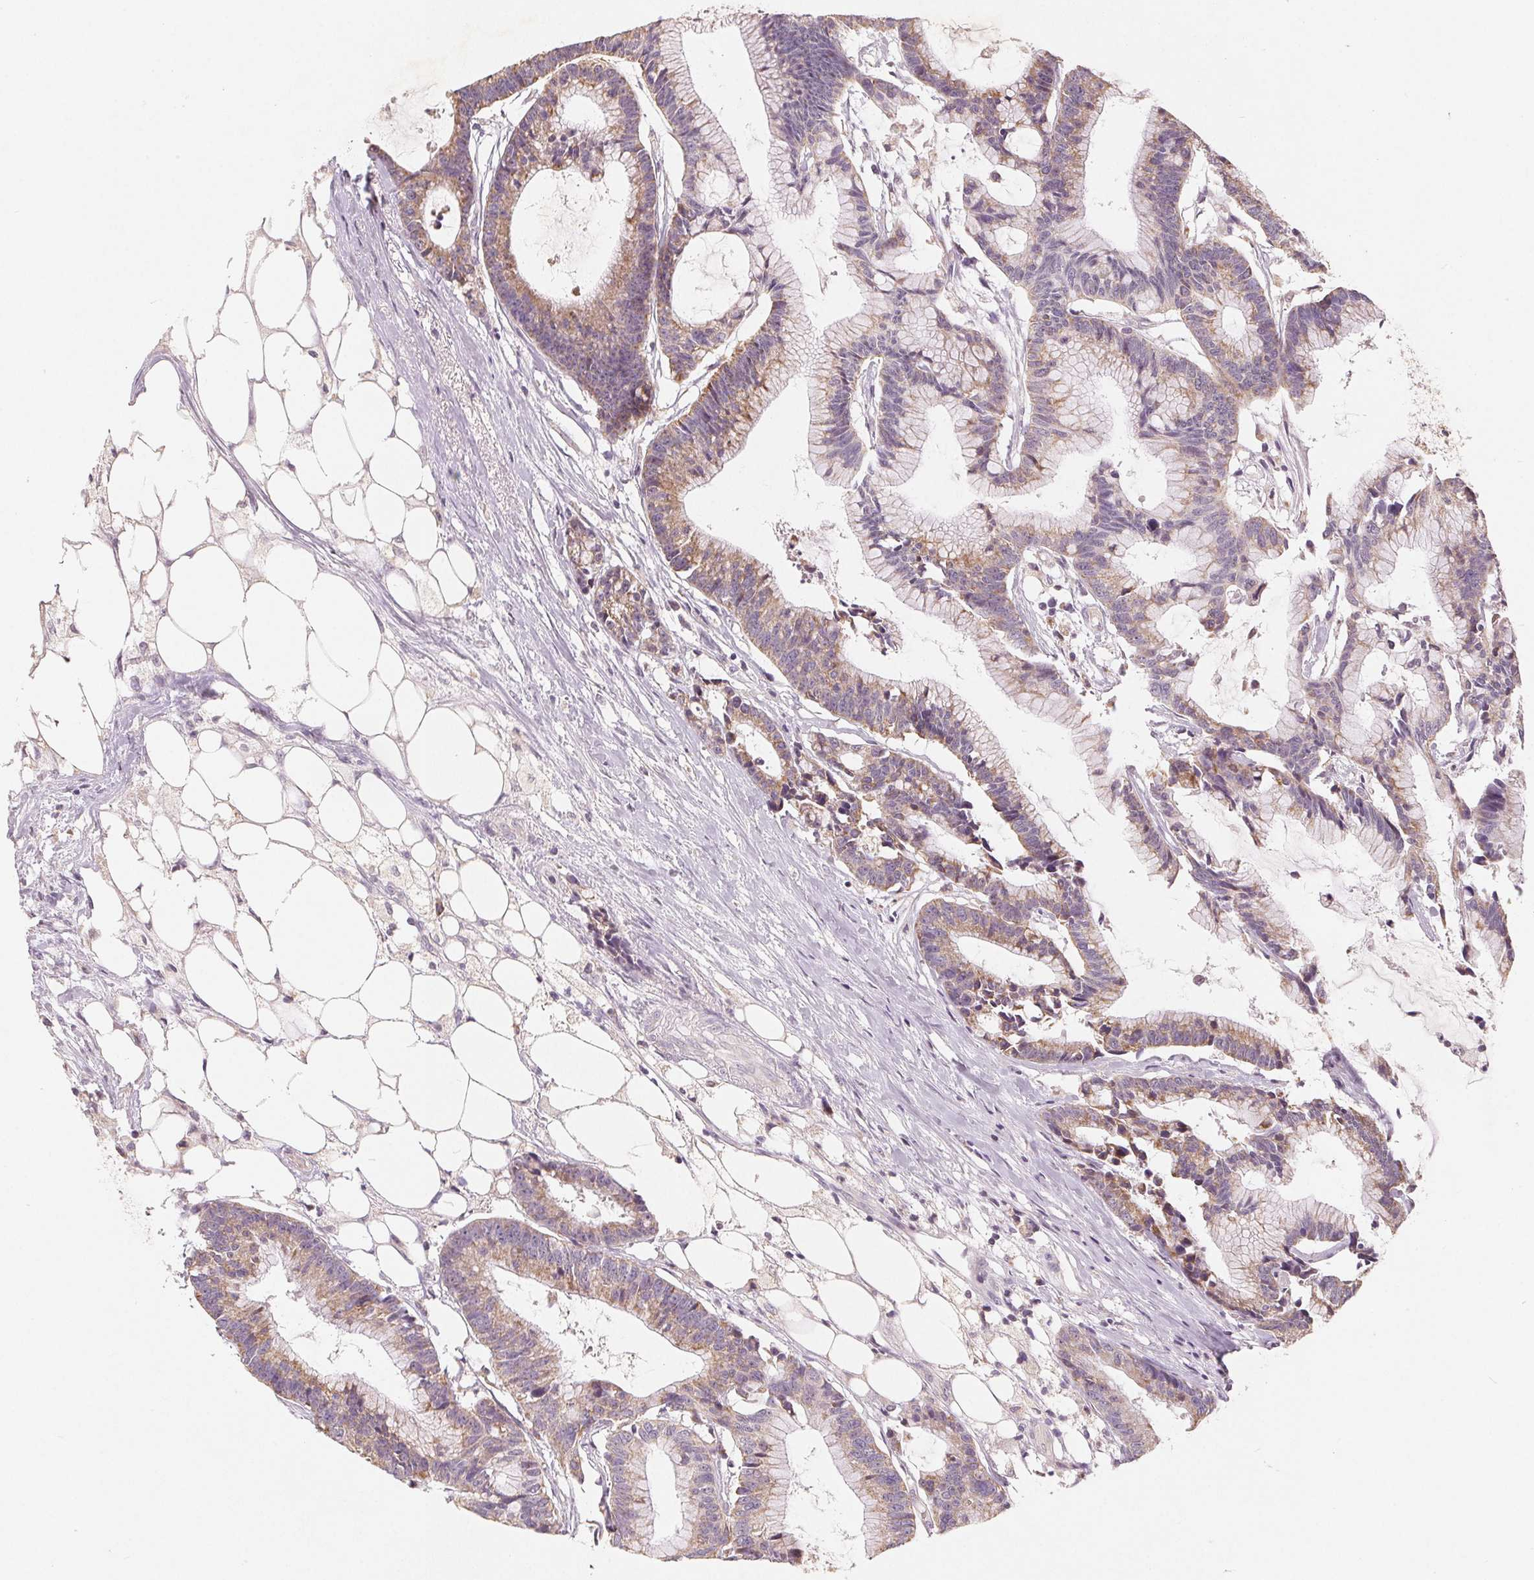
{"staining": {"intensity": "weak", "quantity": ">75%", "location": "cytoplasmic/membranous"}, "tissue": "colorectal cancer", "cell_type": "Tumor cells", "image_type": "cancer", "snomed": [{"axis": "morphology", "description": "Adenocarcinoma, NOS"}, {"axis": "topography", "description": "Colon"}], "caption": "Protein expression analysis of colorectal cancer (adenocarcinoma) shows weak cytoplasmic/membranous staining in approximately >75% of tumor cells. The staining was performed using DAB to visualize the protein expression in brown, while the nuclei were stained in blue with hematoxylin (Magnification: 20x).", "gene": "GHITM", "patient": {"sex": "female", "age": 78}}